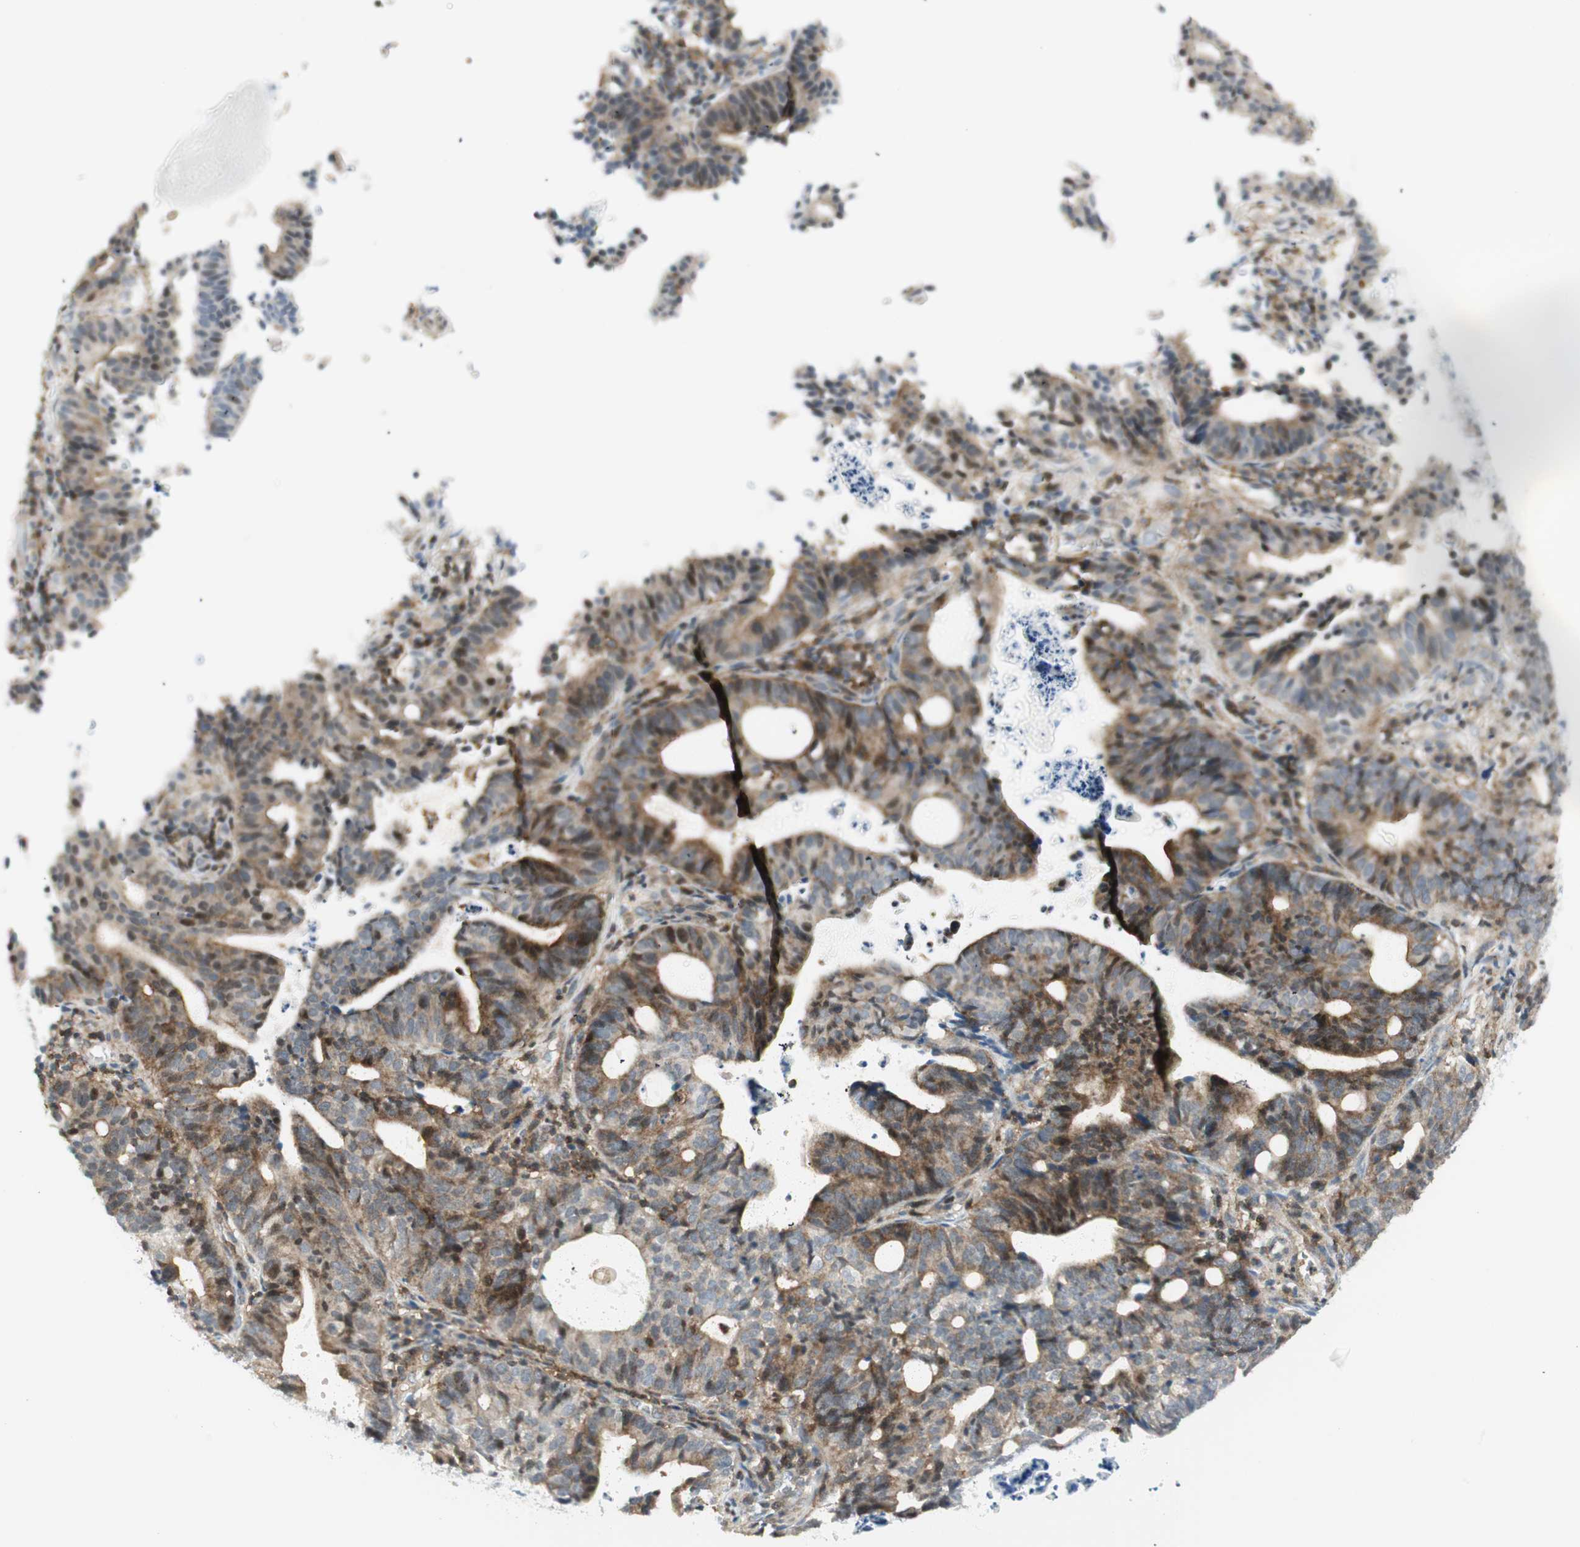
{"staining": {"intensity": "moderate", "quantity": "25%-75%", "location": "cytoplasmic/membranous"}, "tissue": "endometrial cancer", "cell_type": "Tumor cells", "image_type": "cancer", "snomed": [{"axis": "morphology", "description": "Adenocarcinoma, NOS"}, {"axis": "topography", "description": "Uterus"}], "caption": "Endometrial cancer stained with a brown dye reveals moderate cytoplasmic/membranous positive positivity in approximately 25%-75% of tumor cells.", "gene": "PPP1CA", "patient": {"sex": "female", "age": 83}}